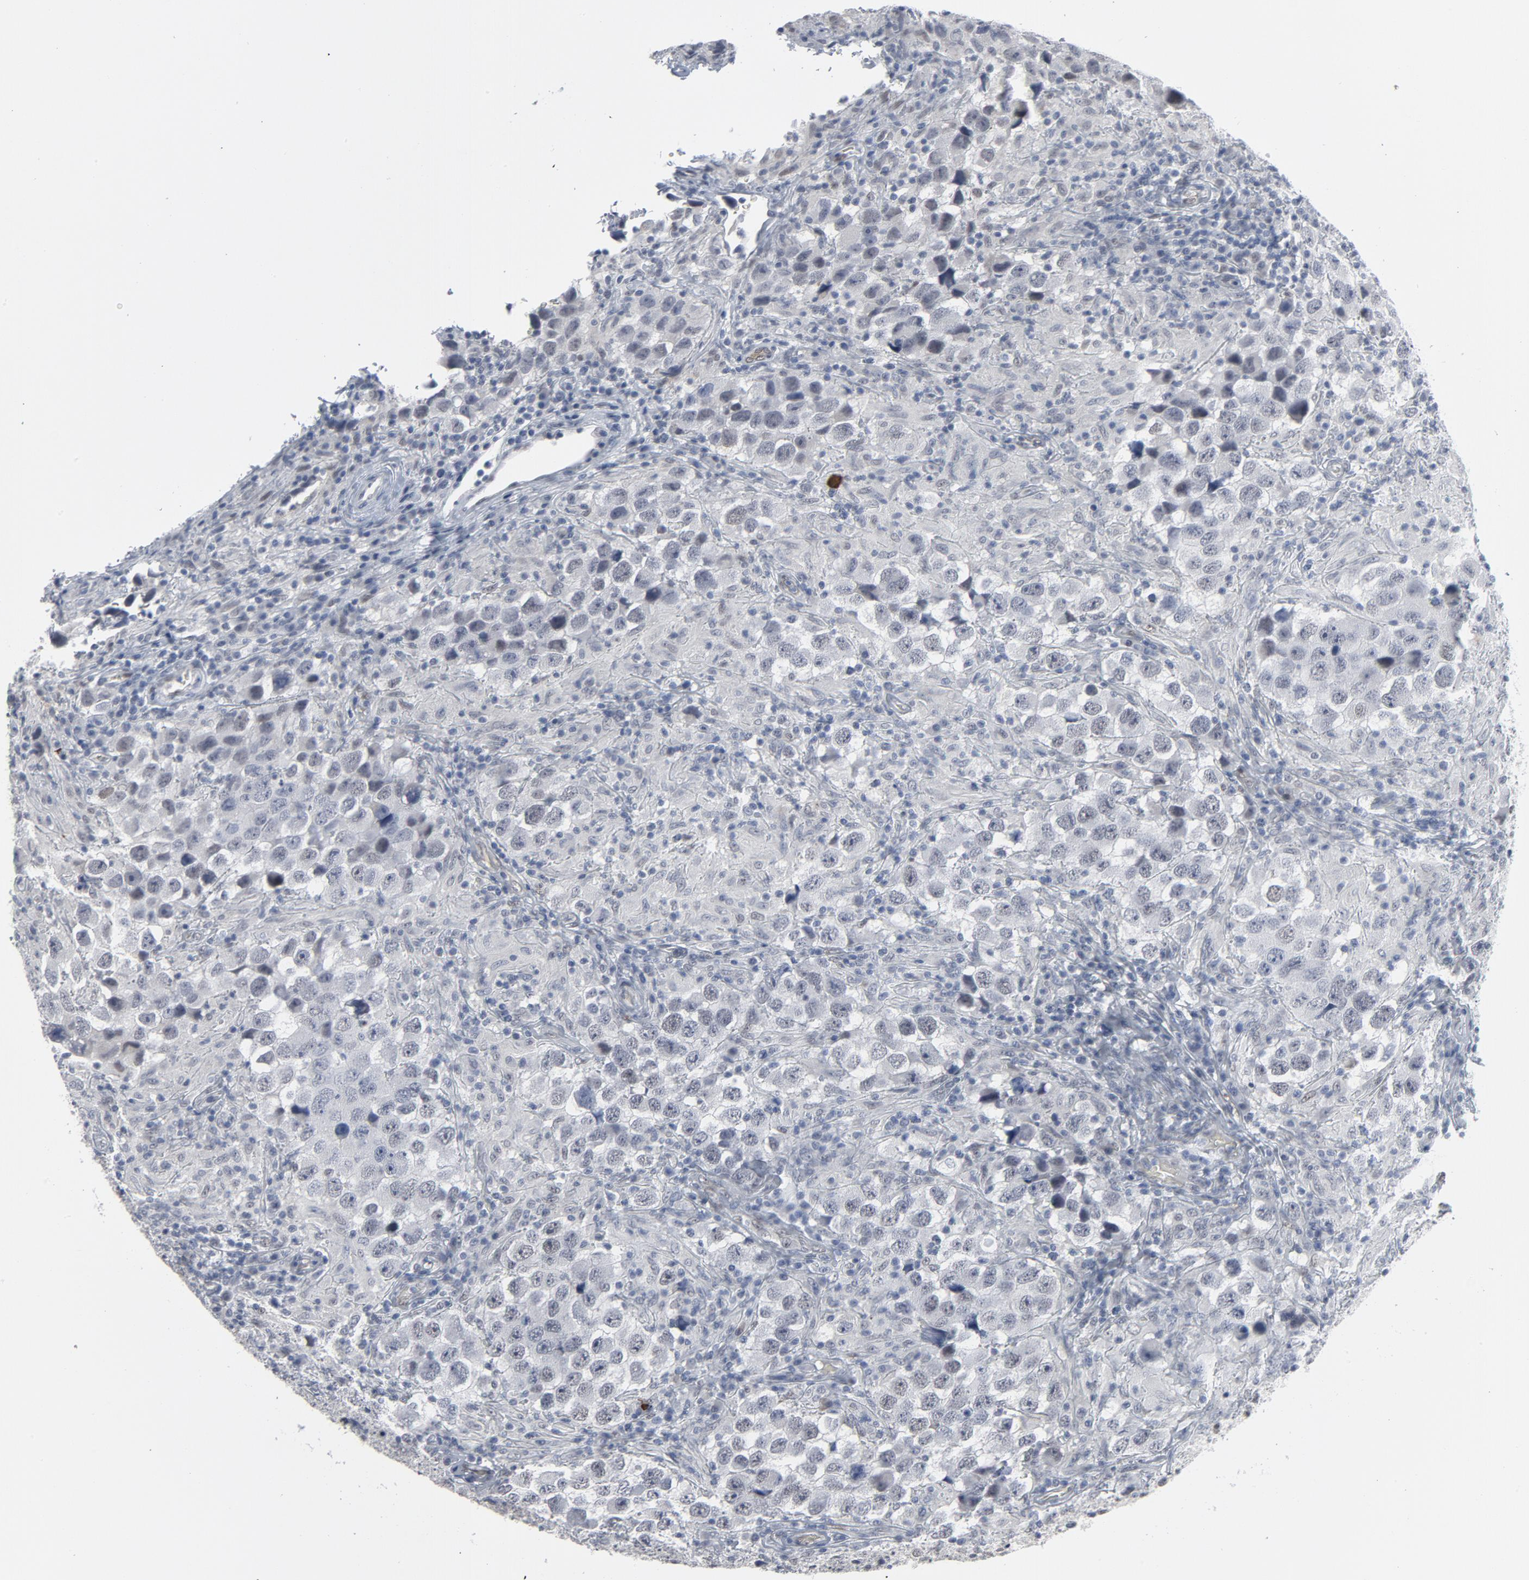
{"staining": {"intensity": "negative", "quantity": "none", "location": "none"}, "tissue": "testis cancer", "cell_type": "Tumor cells", "image_type": "cancer", "snomed": [{"axis": "morphology", "description": "Carcinoma, Embryonal, NOS"}, {"axis": "topography", "description": "Testis"}], "caption": "Immunohistochemistry (IHC) of testis embryonal carcinoma shows no expression in tumor cells.", "gene": "ATF7", "patient": {"sex": "male", "age": 21}}